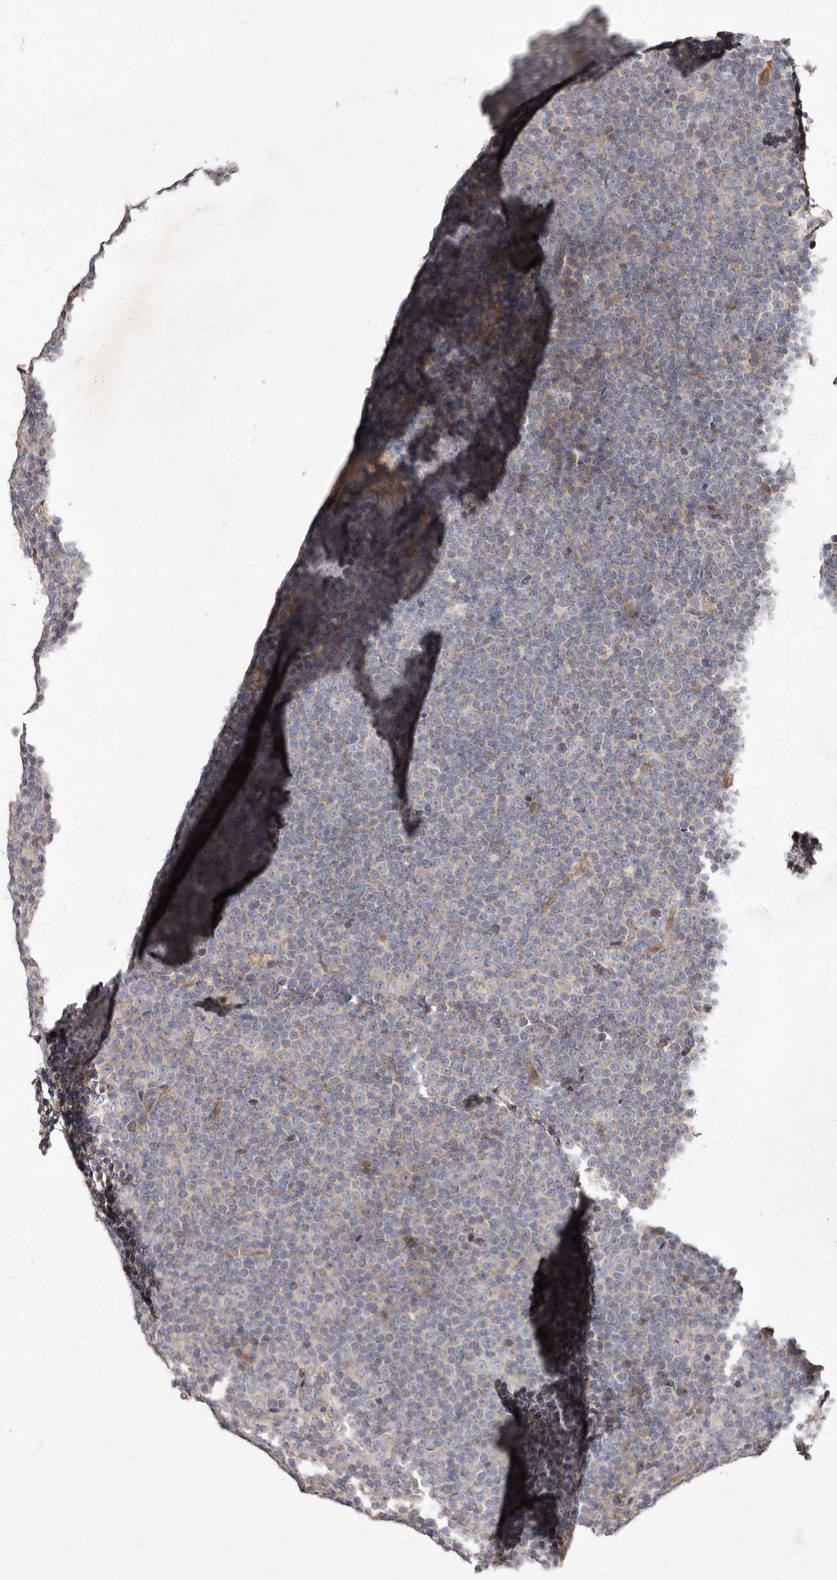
{"staining": {"intensity": "negative", "quantity": "none", "location": "none"}, "tissue": "lymphoma", "cell_type": "Tumor cells", "image_type": "cancer", "snomed": [{"axis": "morphology", "description": "Malignant lymphoma, non-Hodgkin's type, Low grade"}, {"axis": "topography", "description": "Lymph node"}], "caption": "High power microscopy image of an IHC photomicrograph of lymphoma, revealing no significant staining in tumor cells.", "gene": "SLC25A20", "patient": {"sex": "female", "age": 67}}